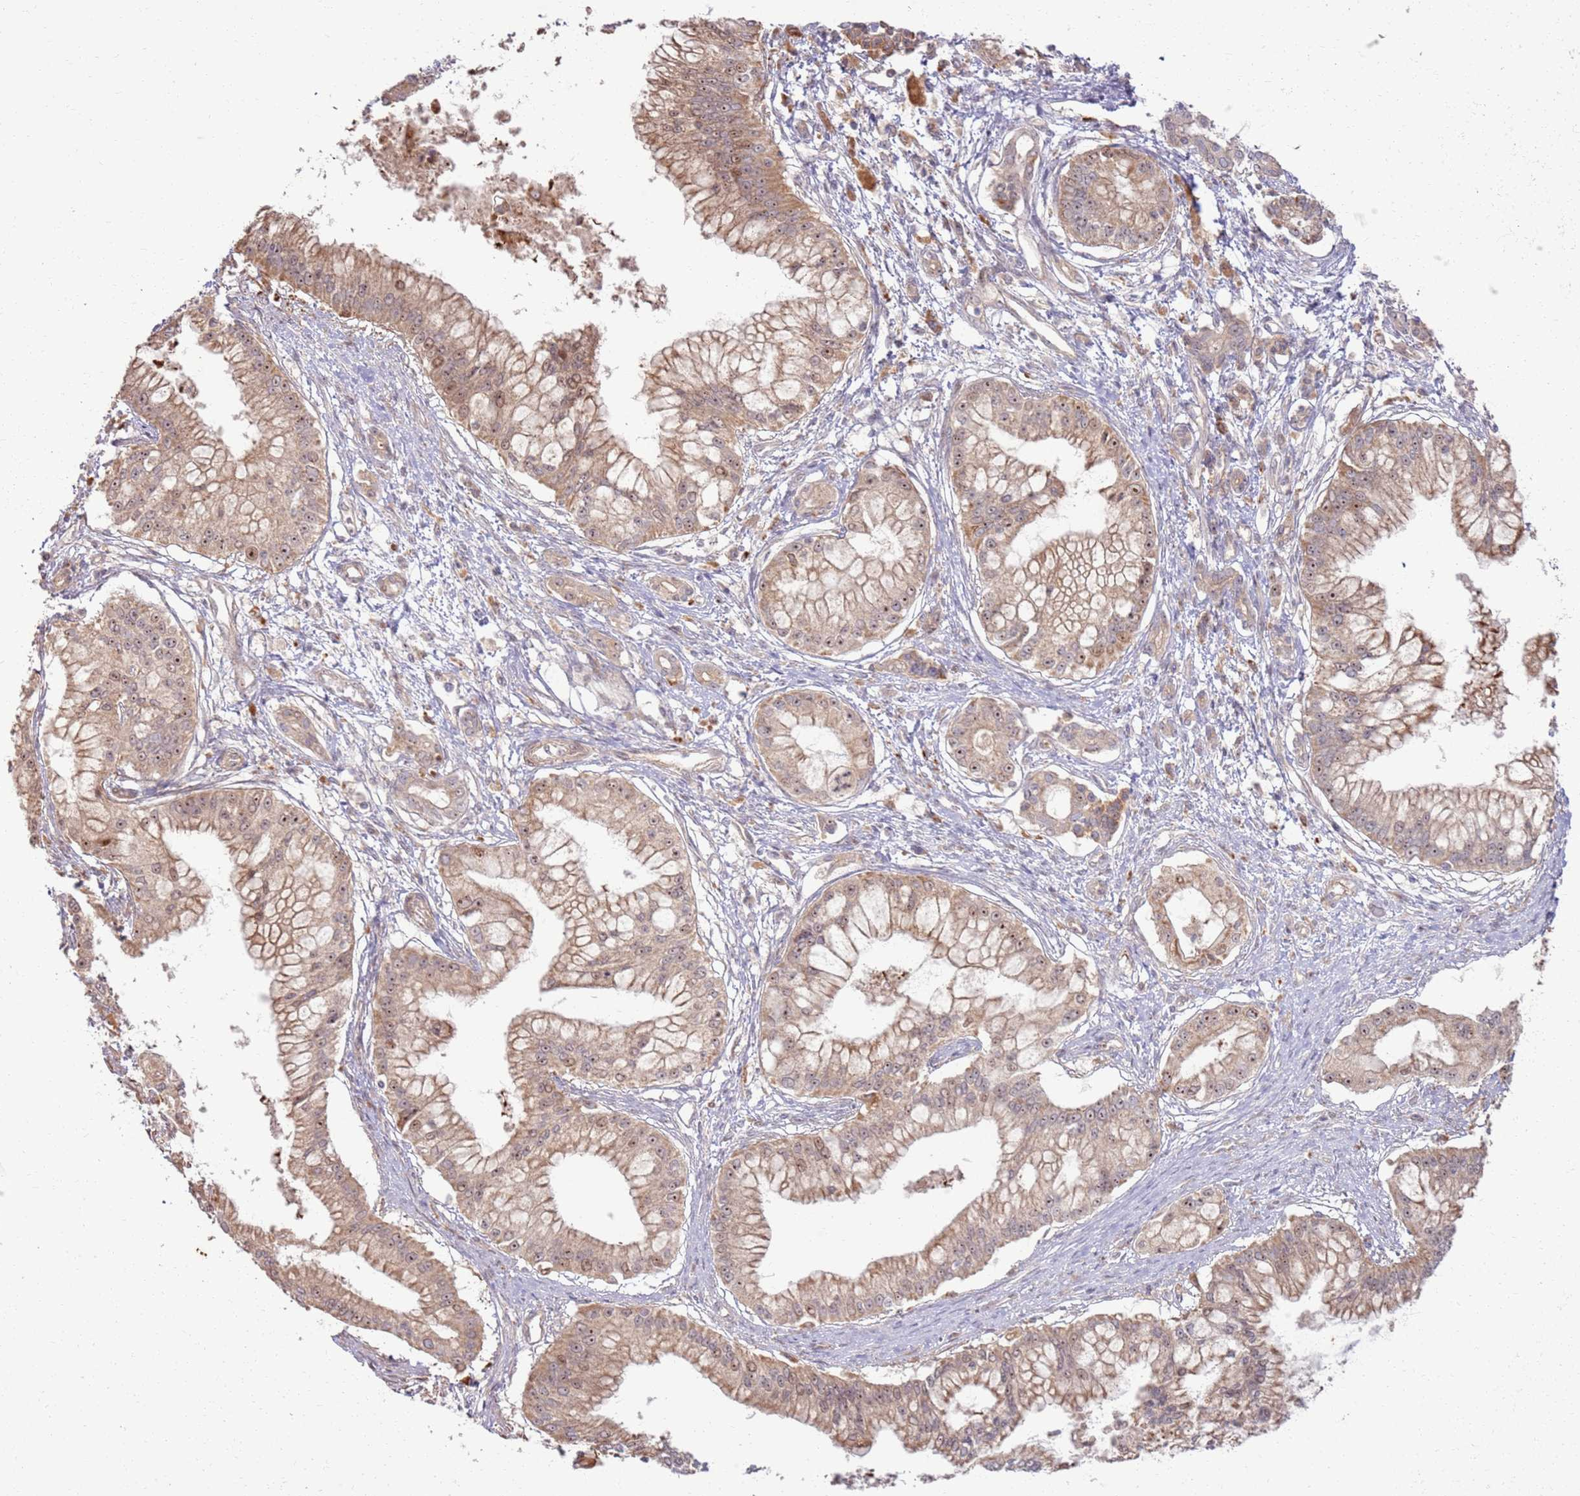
{"staining": {"intensity": "moderate", "quantity": ">75%", "location": "cytoplasmic/membranous,nuclear"}, "tissue": "pancreatic cancer", "cell_type": "Tumor cells", "image_type": "cancer", "snomed": [{"axis": "morphology", "description": "Adenocarcinoma, NOS"}, {"axis": "topography", "description": "Pancreas"}], "caption": "This is an image of IHC staining of pancreatic cancer (adenocarcinoma), which shows moderate positivity in the cytoplasmic/membranous and nuclear of tumor cells.", "gene": "CNPY1", "patient": {"sex": "male", "age": 46}}